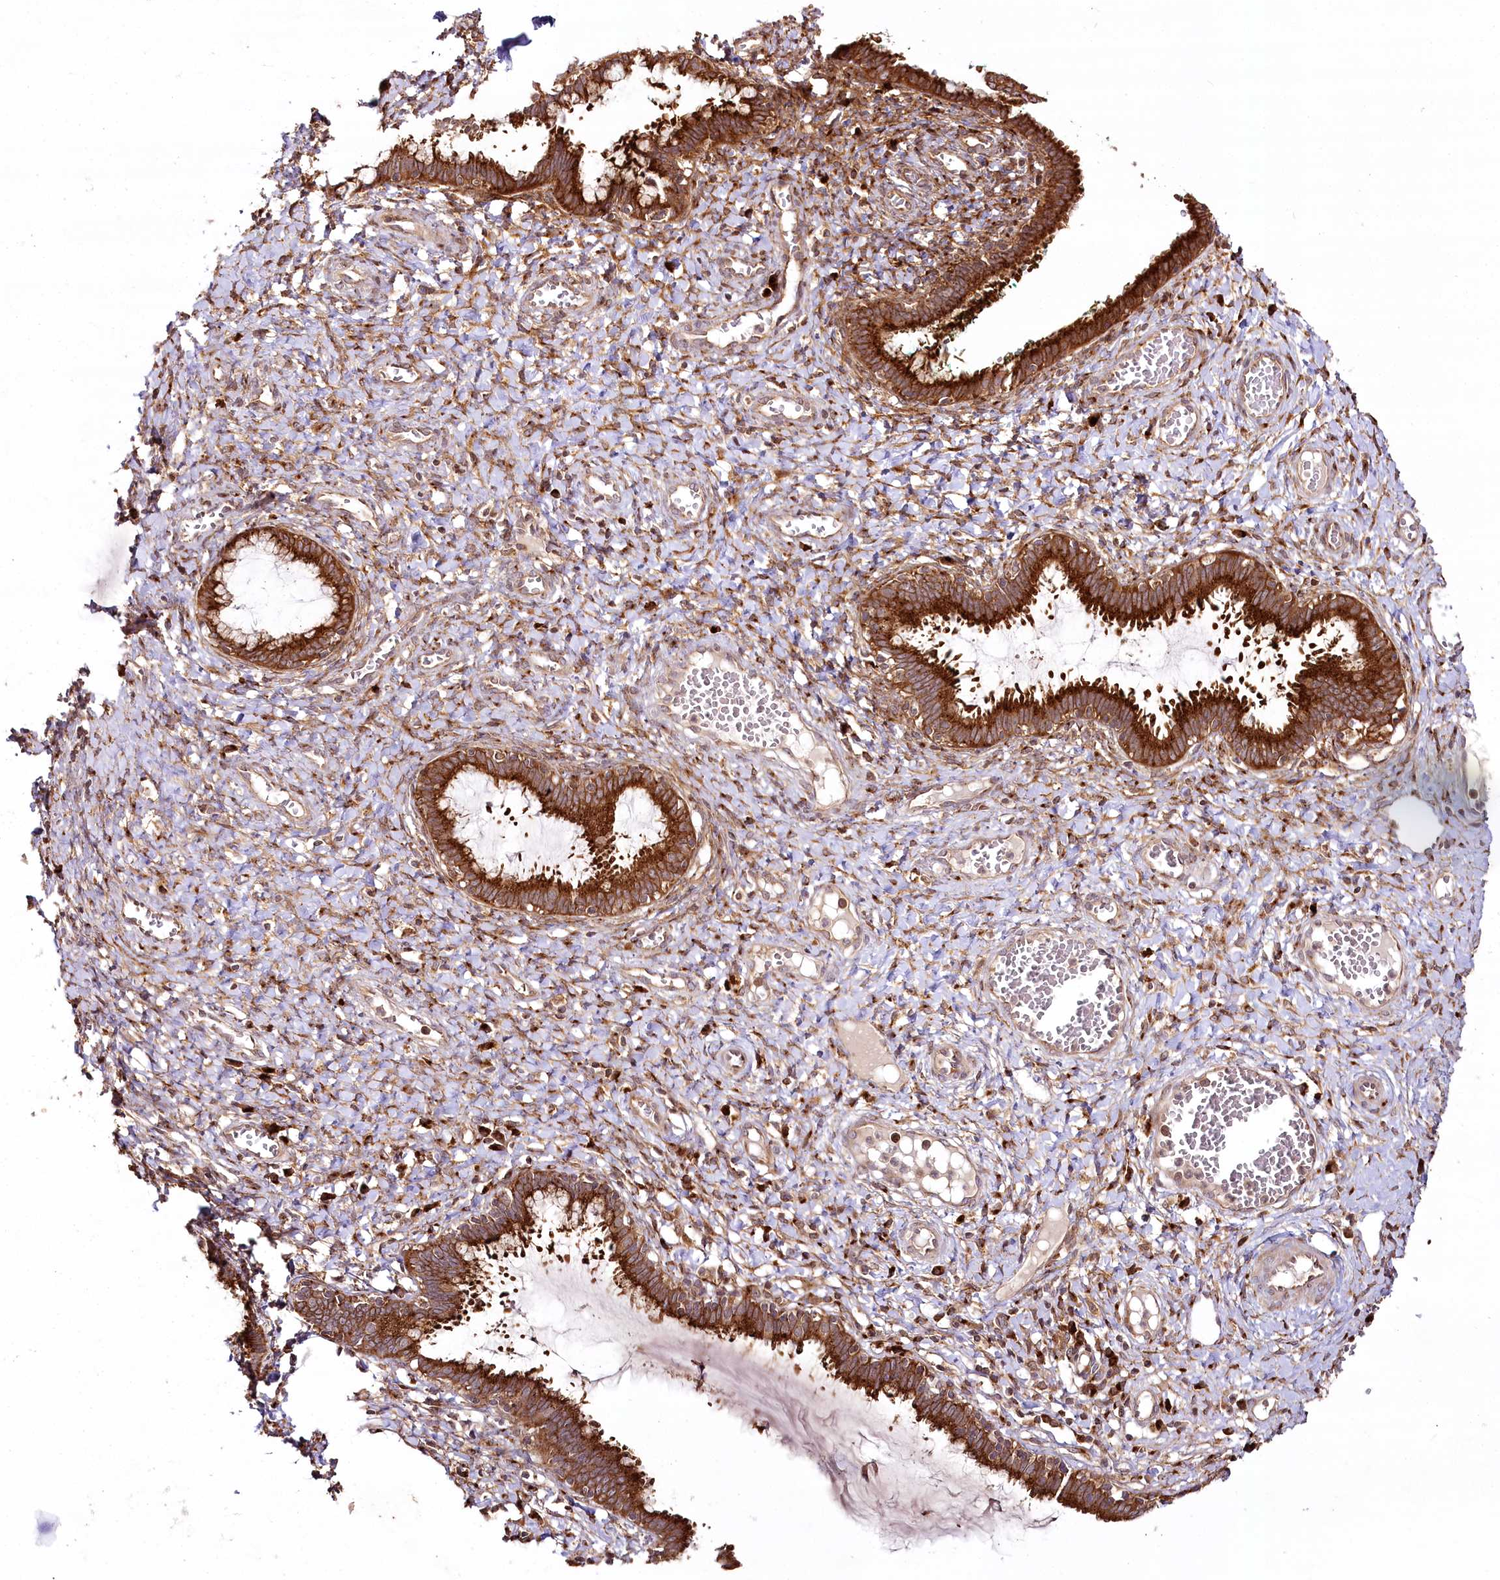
{"staining": {"intensity": "strong", "quantity": ">75%", "location": "cytoplasmic/membranous"}, "tissue": "cervix", "cell_type": "Glandular cells", "image_type": "normal", "snomed": [{"axis": "morphology", "description": "Normal tissue, NOS"}, {"axis": "morphology", "description": "Adenocarcinoma, NOS"}, {"axis": "topography", "description": "Cervix"}], "caption": "The immunohistochemical stain shows strong cytoplasmic/membranous expression in glandular cells of benign cervix. Immunohistochemistry (ihc) stains the protein in brown and the nuclei are stained blue.", "gene": "COPG1", "patient": {"sex": "female", "age": 29}}